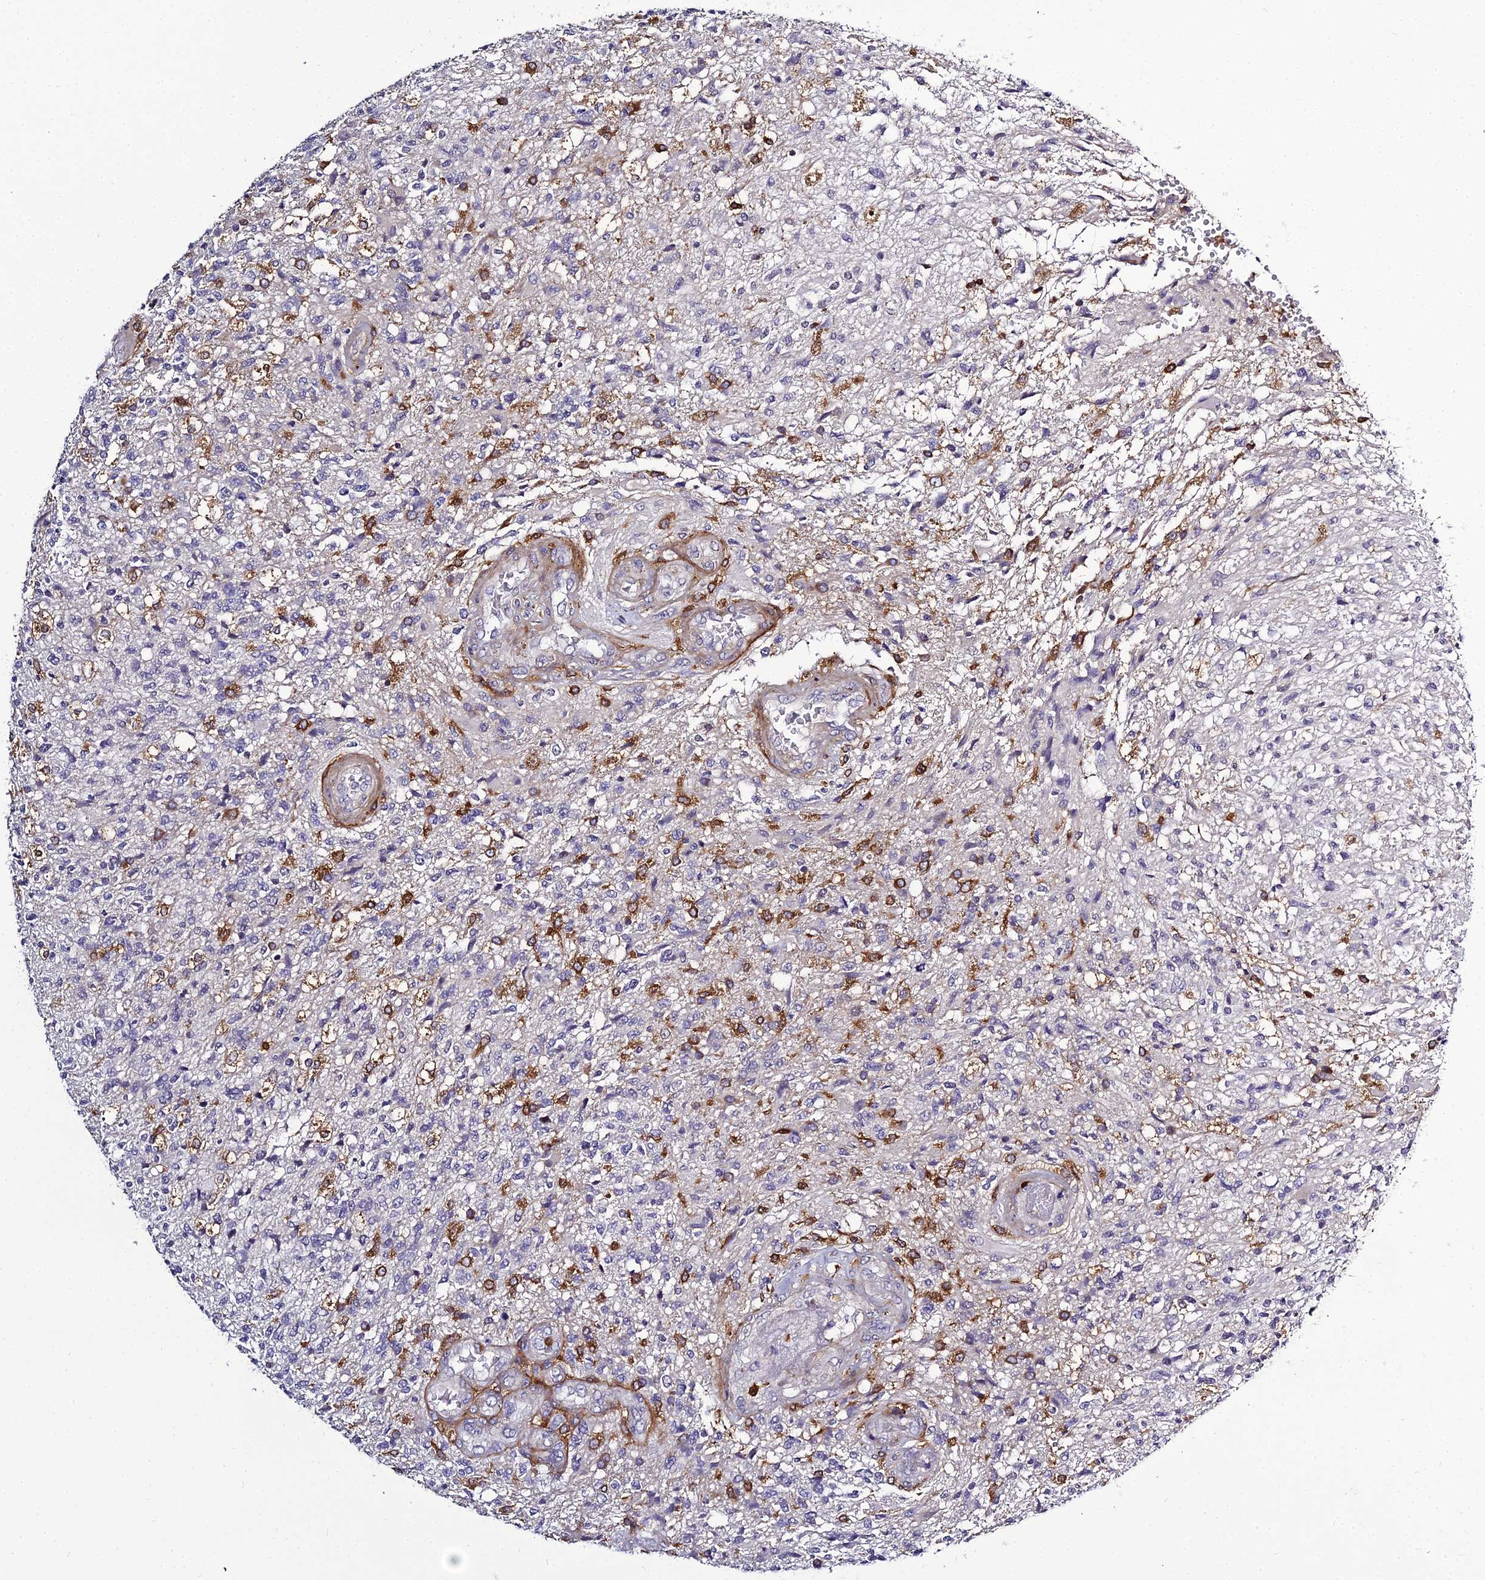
{"staining": {"intensity": "negative", "quantity": "none", "location": "none"}, "tissue": "glioma", "cell_type": "Tumor cells", "image_type": "cancer", "snomed": [{"axis": "morphology", "description": "Glioma, malignant, High grade"}, {"axis": "topography", "description": "Brain"}], "caption": "This image is of glioma stained with immunohistochemistry to label a protein in brown with the nuclei are counter-stained blue. There is no expression in tumor cells.", "gene": "IL4I1", "patient": {"sex": "male", "age": 56}}